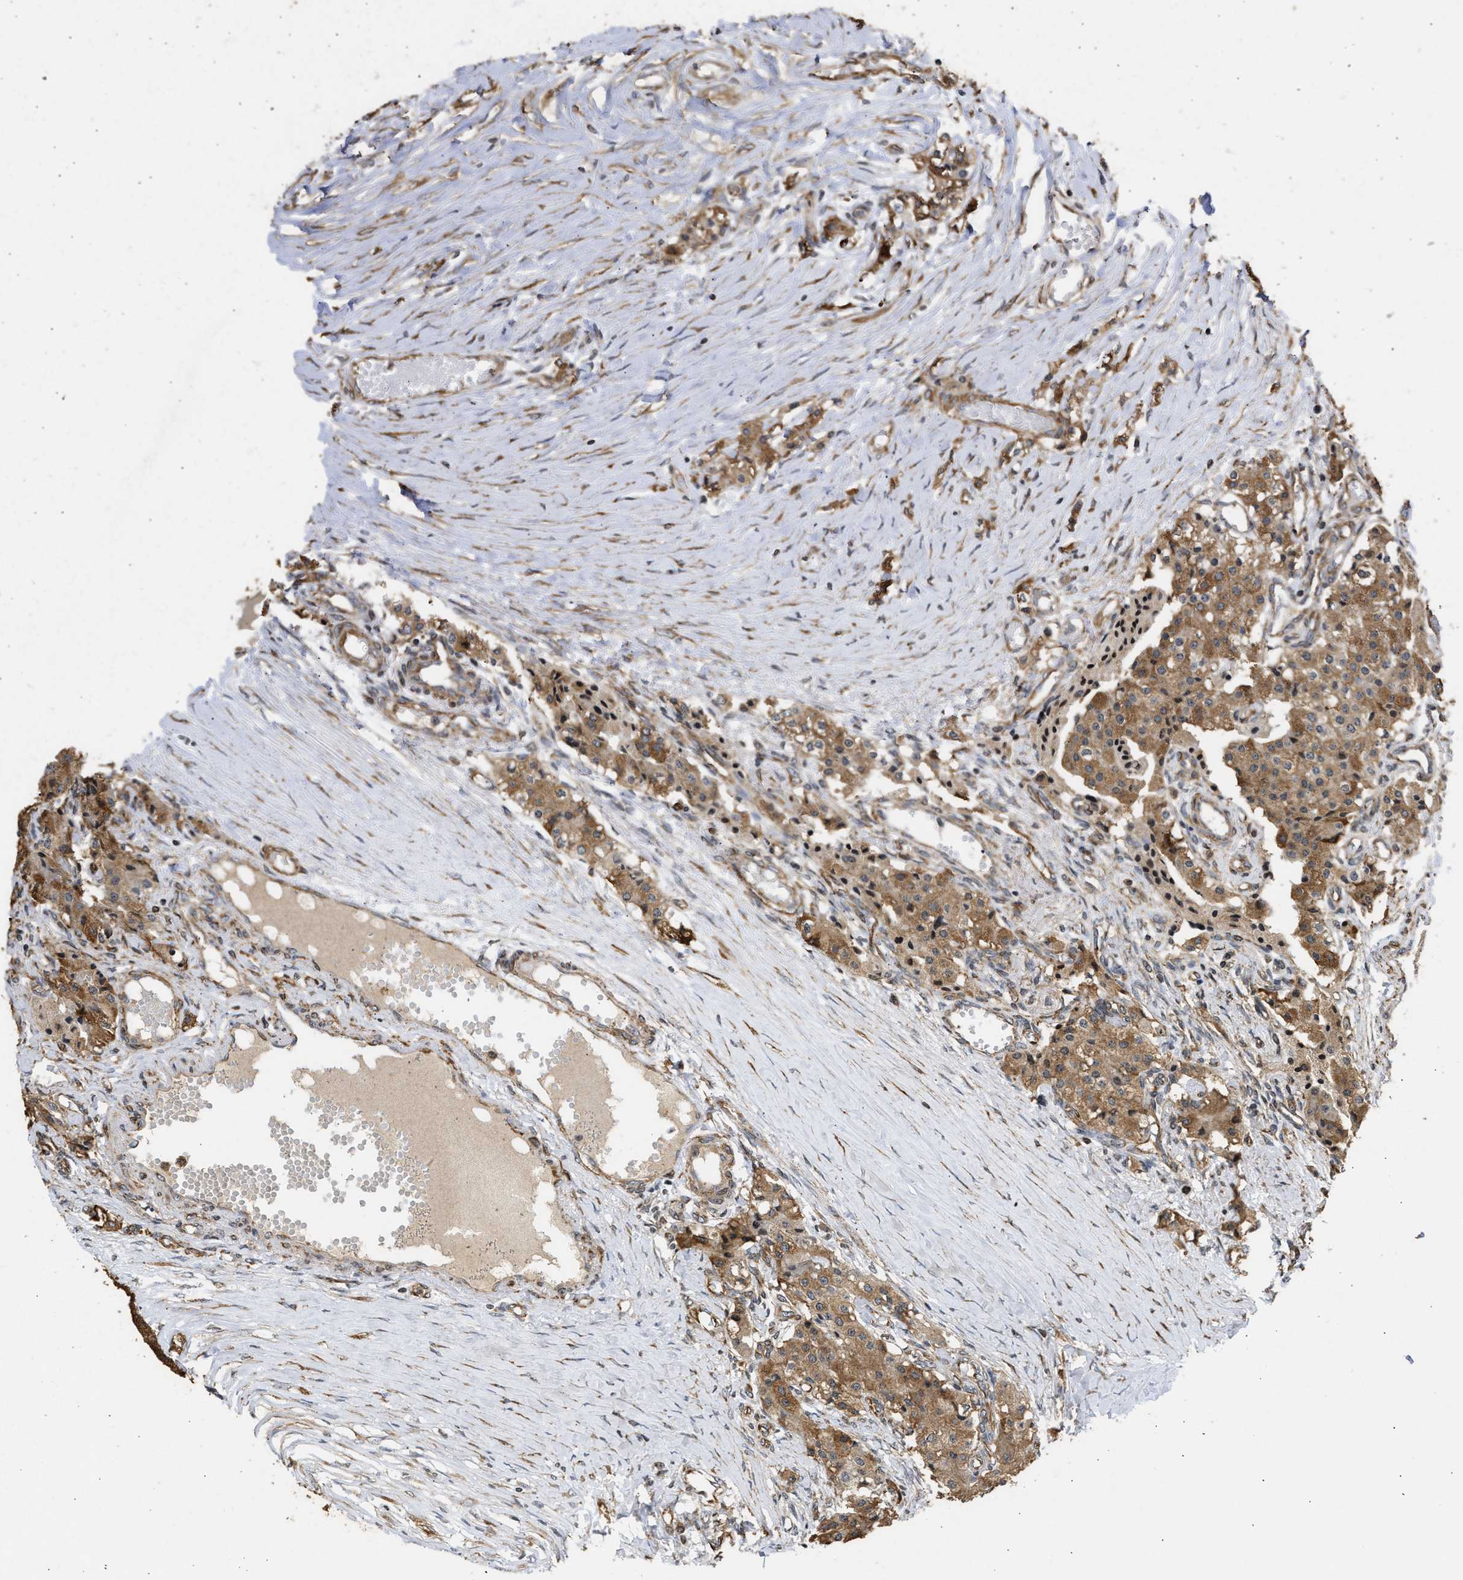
{"staining": {"intensity": "moderate", "quantity": ">75%", "location": "cytoplasmic/membranous"}, "tissue": "carcinoid", "cell_type": "Tumor cells", "image_type": "cancer", "snomed": [{"axis": "morphology", "description": "Carcinoid, malignant, NOS"}, {"axis": "topography", "description": "Colon"}], "caption": "Immunohistochemical staining of human carcinoid (malignant) displays medium levels of moderate cytoplasmic/membranous positivity in about >75% of tumor cells. The protein of interest is shown in brown color, while the nuclei are stained blue.", "gene": "ENSG00000142539", "patient": {"sex": "female", "age": 52}}